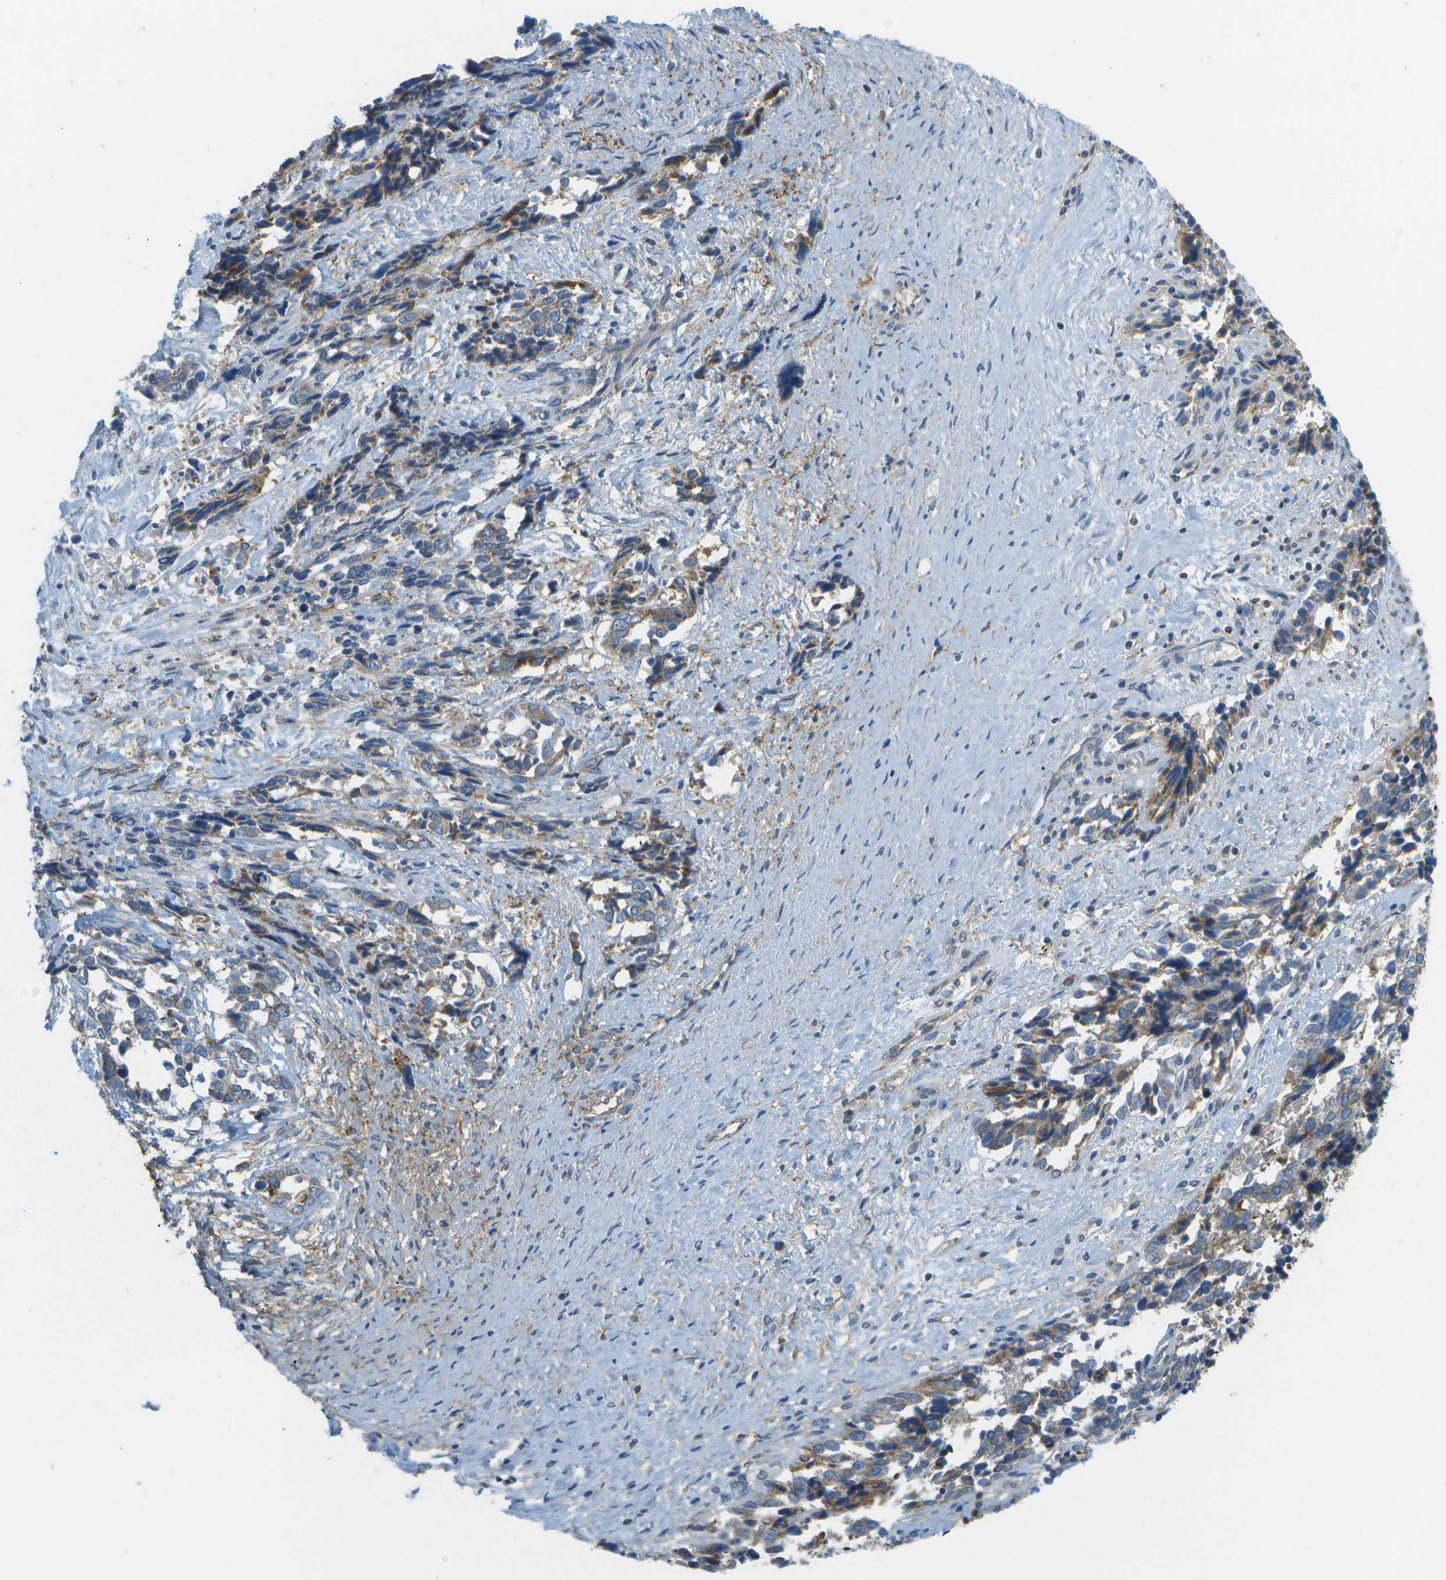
{"staining": {"intensity": "moderate", "quantity": "<25%", "location": "cytoplasmic/membranous"}, "tissue": "ovarian cancer", "cell_type": "Tumor cells", "image_type": "cancer", "snomed": [{"axis": "morphology", "description": "Cystadenocarcinoma, serous, NOS"}, {"axis": "topography", "description": "Ovary"}], "caption": "High-magnification brightfield microscopy of ovarian serous cystadenocarcinoma stained with DAB (brown) and counterstained with hematoxylin (blue). tumor cells exhibit moderate cytoplasmic/membranous staining is seen in approximately<25% of cells.", "gene": "WNK2", "patient": {"sex": "female", "age": 44}}